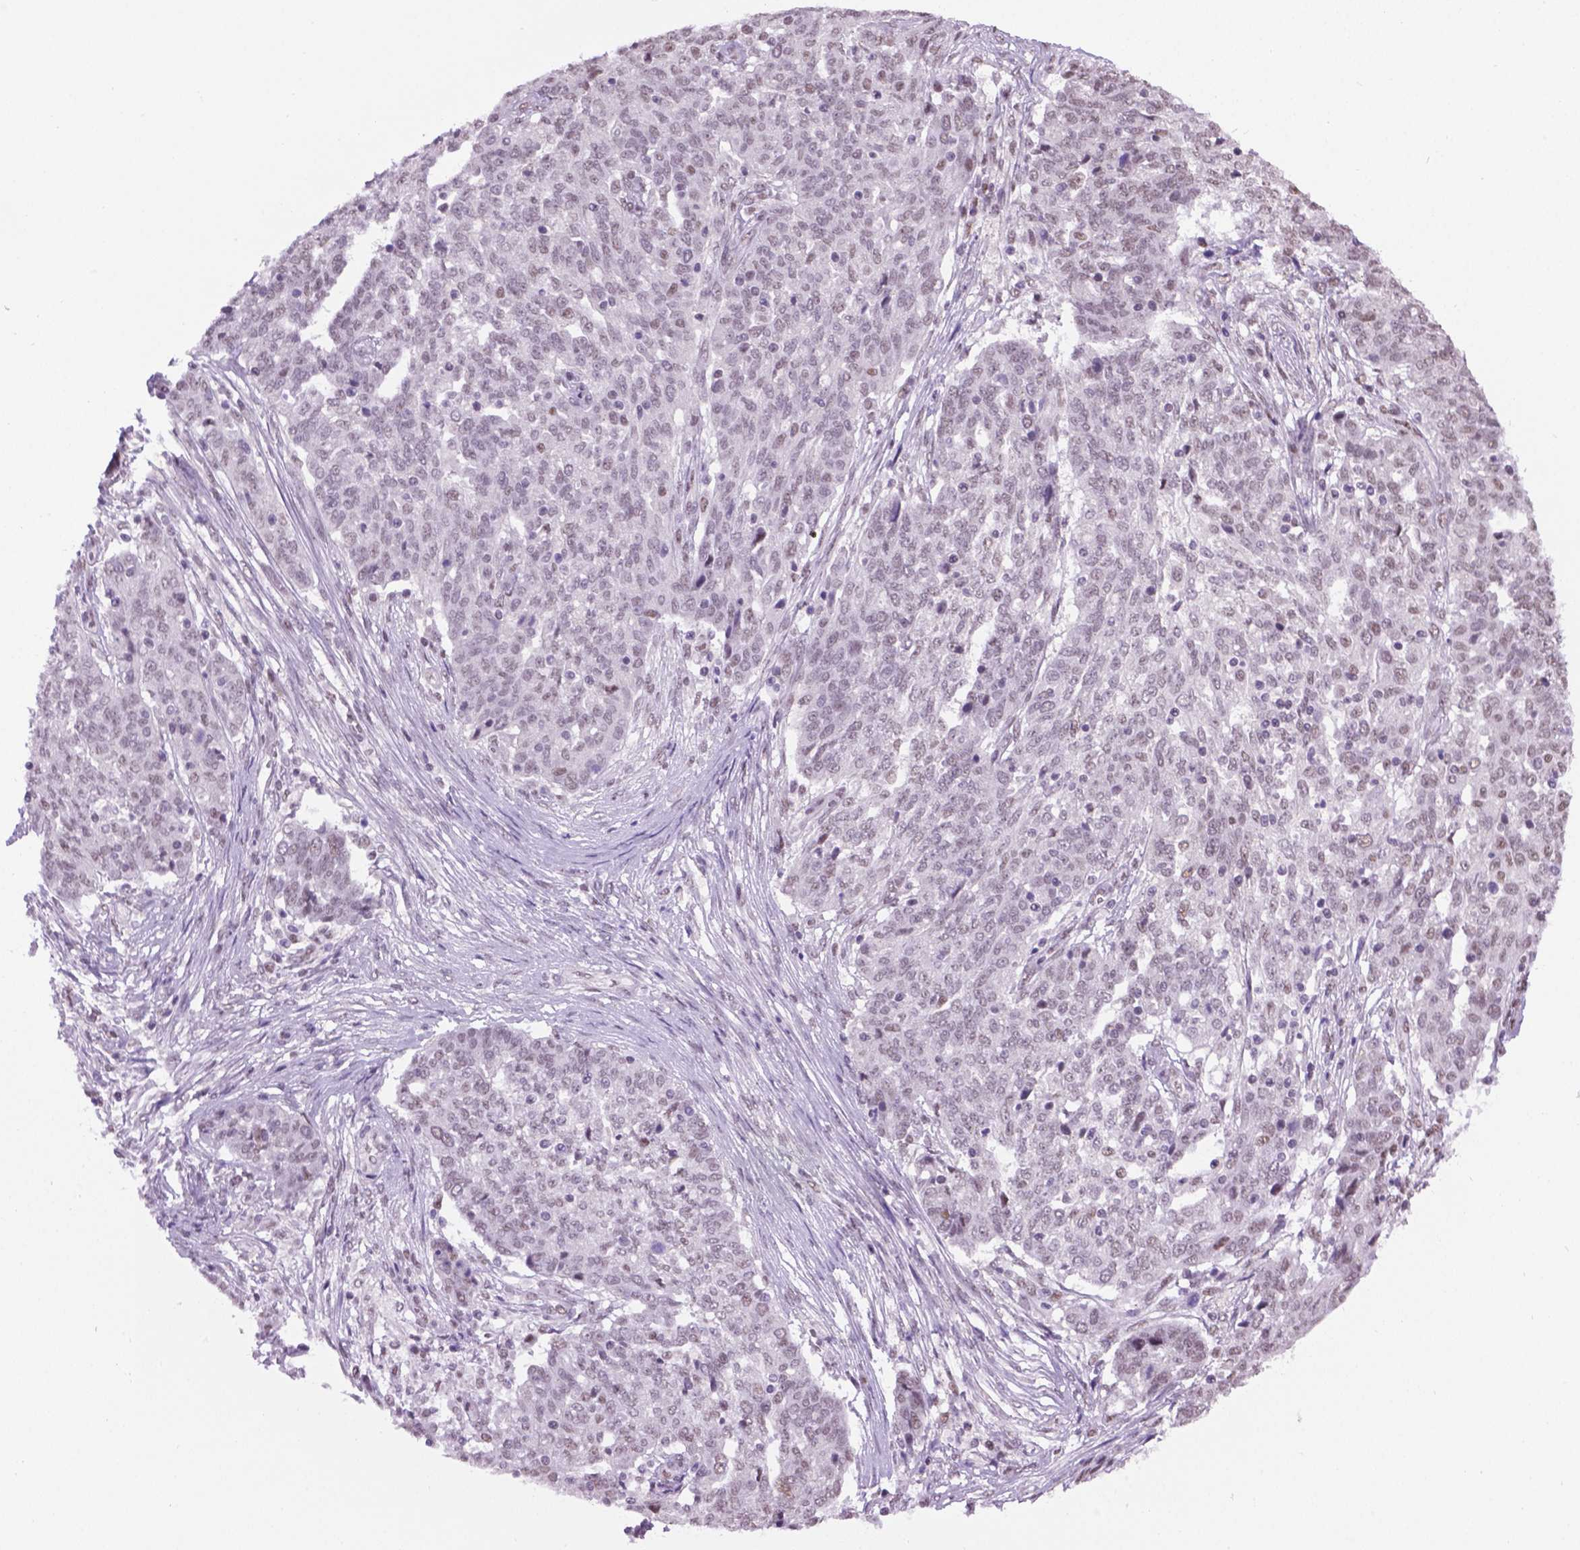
{"staining": {"intensity": "weak", "quantity": "<25%", "location": "nuclear"}, "tissue": "ovarian cancer", "cell_type": "Tumor cells", "image_type": "cancer", "snomed": [{"axis": "morphology", "description": "Cystadenocarcinoma, serous, NOS"}, {"axis": "topography", "description": "Ovary"}], "caption": "An immunohistochemistry (IHC) histopathology image of ovarian cancer is shown. There is no staining in tumor cells of ovarian cancer.", "gene": "ABI2", "patient": {"sex": "female", "age": 67}}